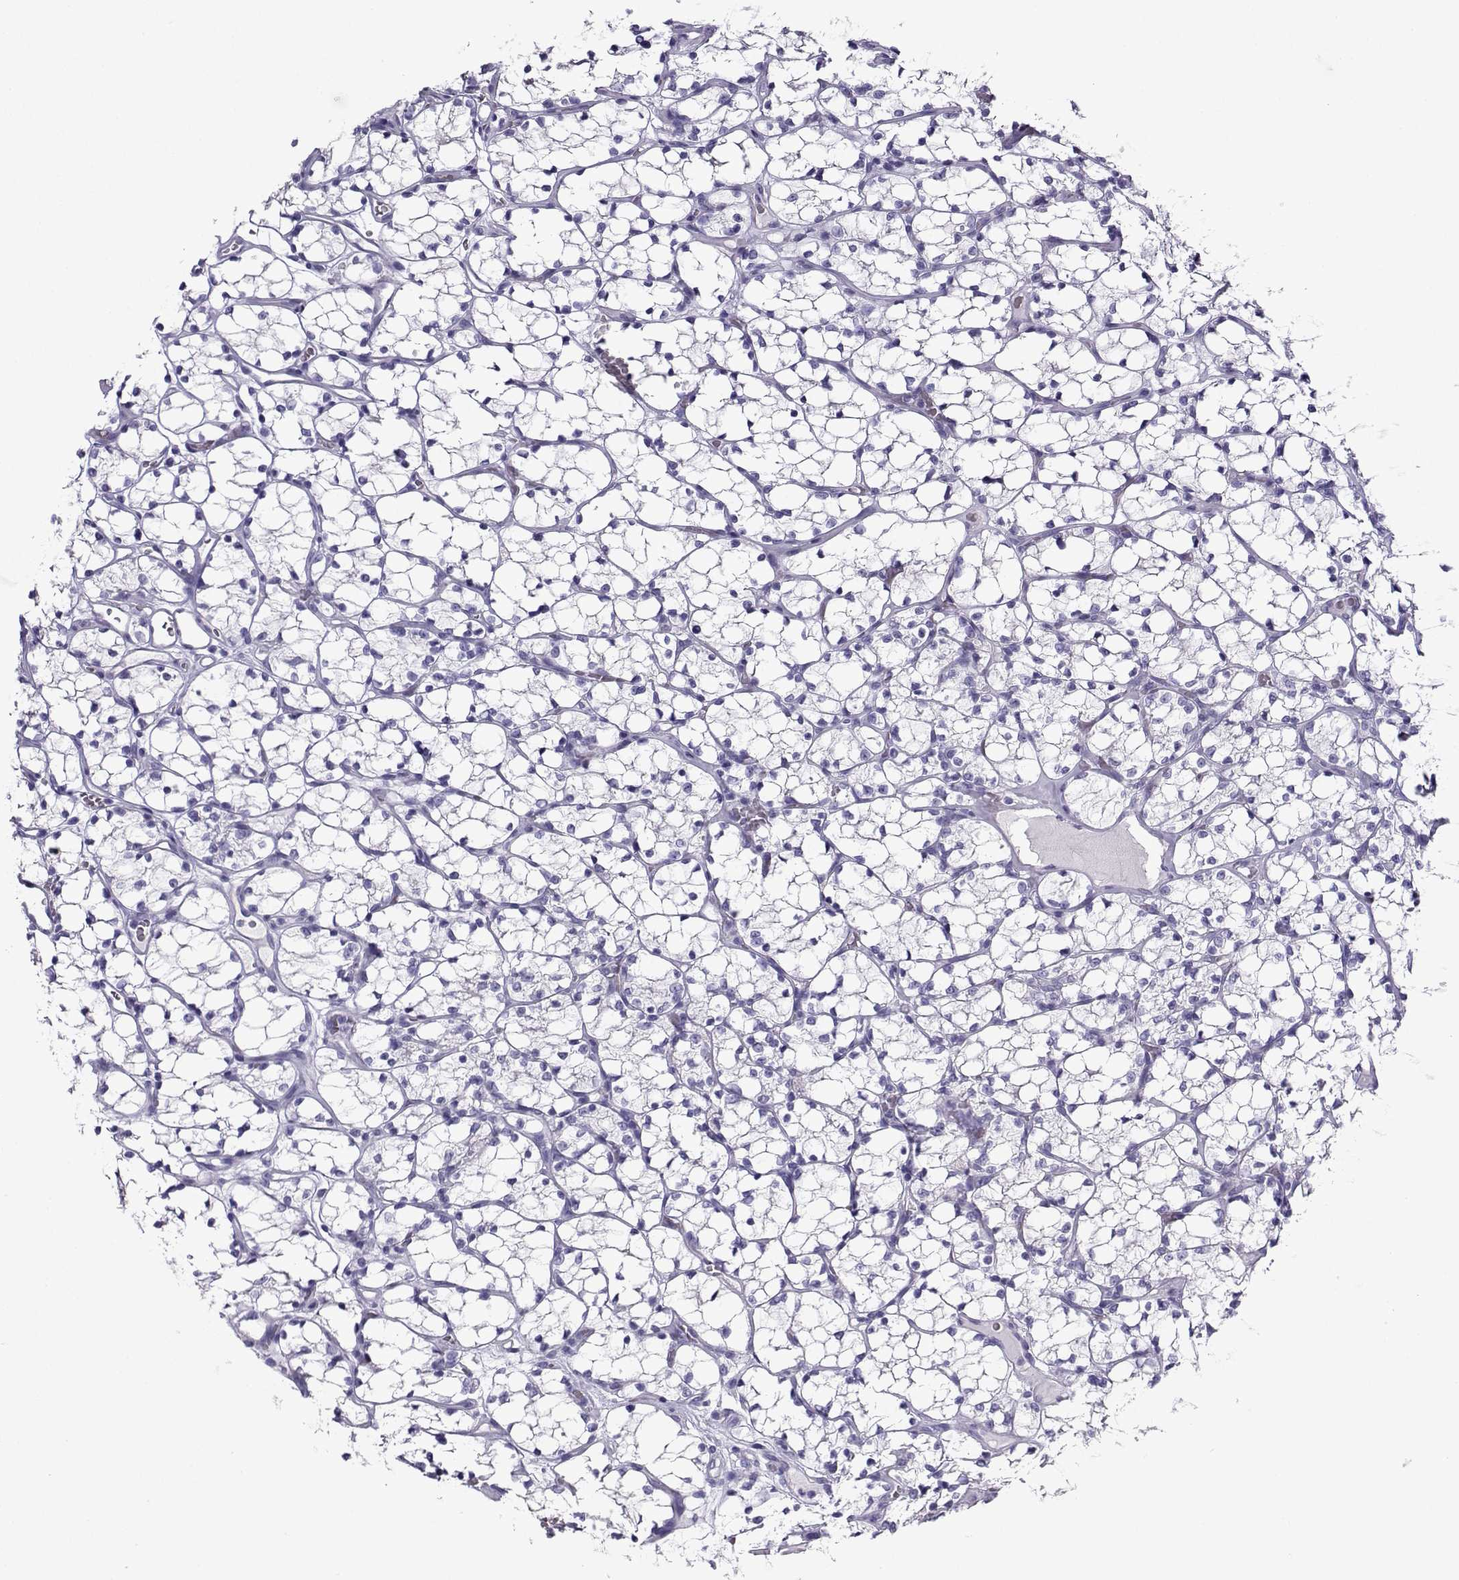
{"staining": {"intensity": "negative", "quantity": "none", "location": "none"}, "tissue": "renal cancer", "cell_type": "Tumor cells", "image_type": "cancer", "snomed": [{"axis": "morphology", "description": "Adenocarcinoma, NOS"}, {"axis": "topography", "description": "Kidney"}], "caption": "Tumor cells are negative for protein expression in human renal cancer (adenocarcinoma). (Immunohistochemistry (ihc), brightfield microscopy, high magnification).", "gene": "CD109", "patient": {"sex": "female", "age": 69}}